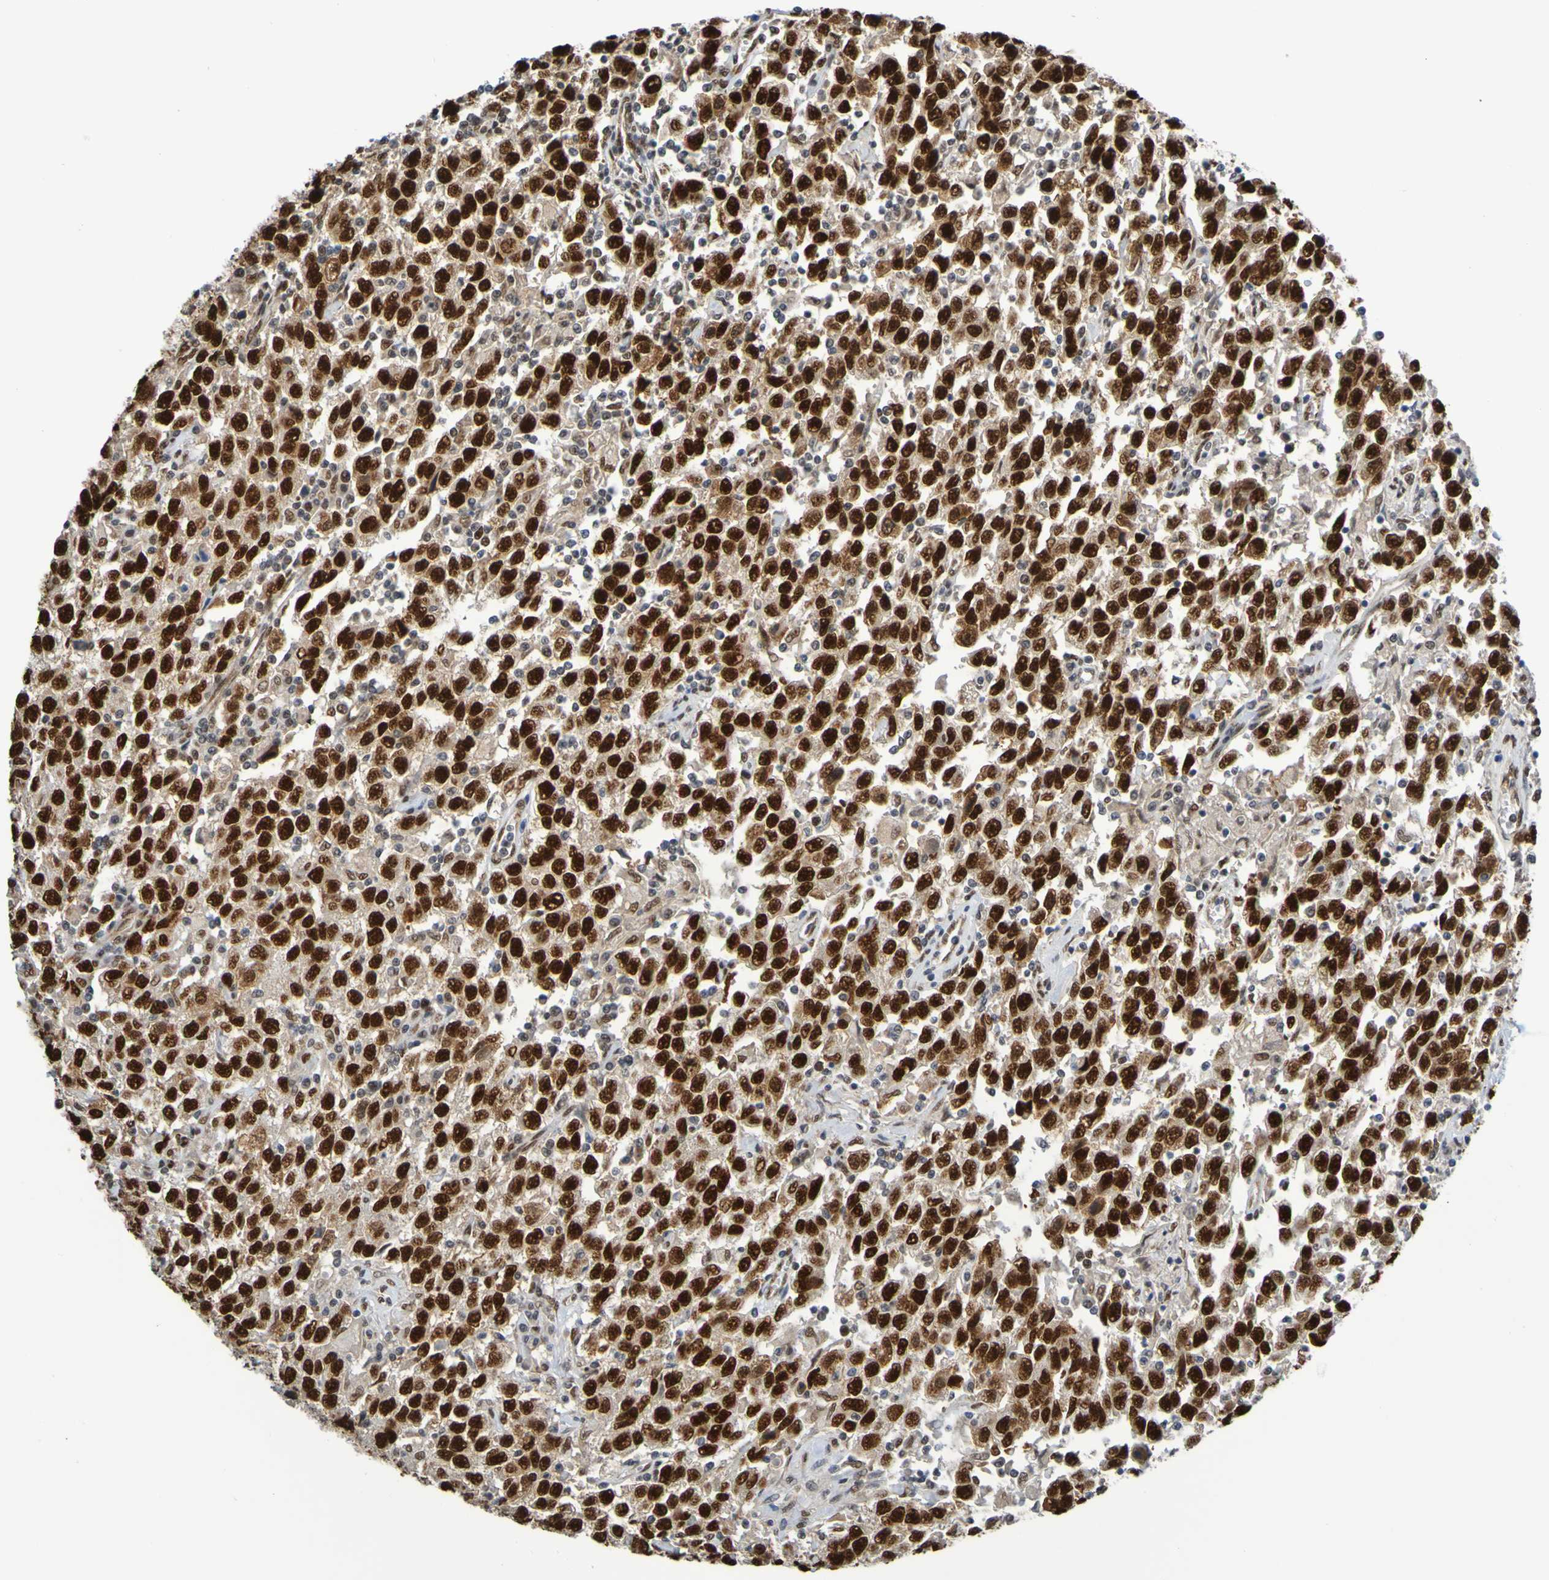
{"staining": {"intensity": "strong", "quantity": ">75%", "location": "nuclear"}, "tissue": "testis cancer", "cell_type": "Tumor cells", "image_type": "cancer", "snomed": [{"axis": "morphology", "description": "Seminoma, NOS"}, {"axis": "topography", "description": "Testis"}], "caption": "Immunohistochemical staining of testis seminoma exhibits high levels of strong nuclear protein positivity in approximately >75% of tumor cells.", "gene": "HDAC2", "patient": {"sex": "male", "age": 41}}